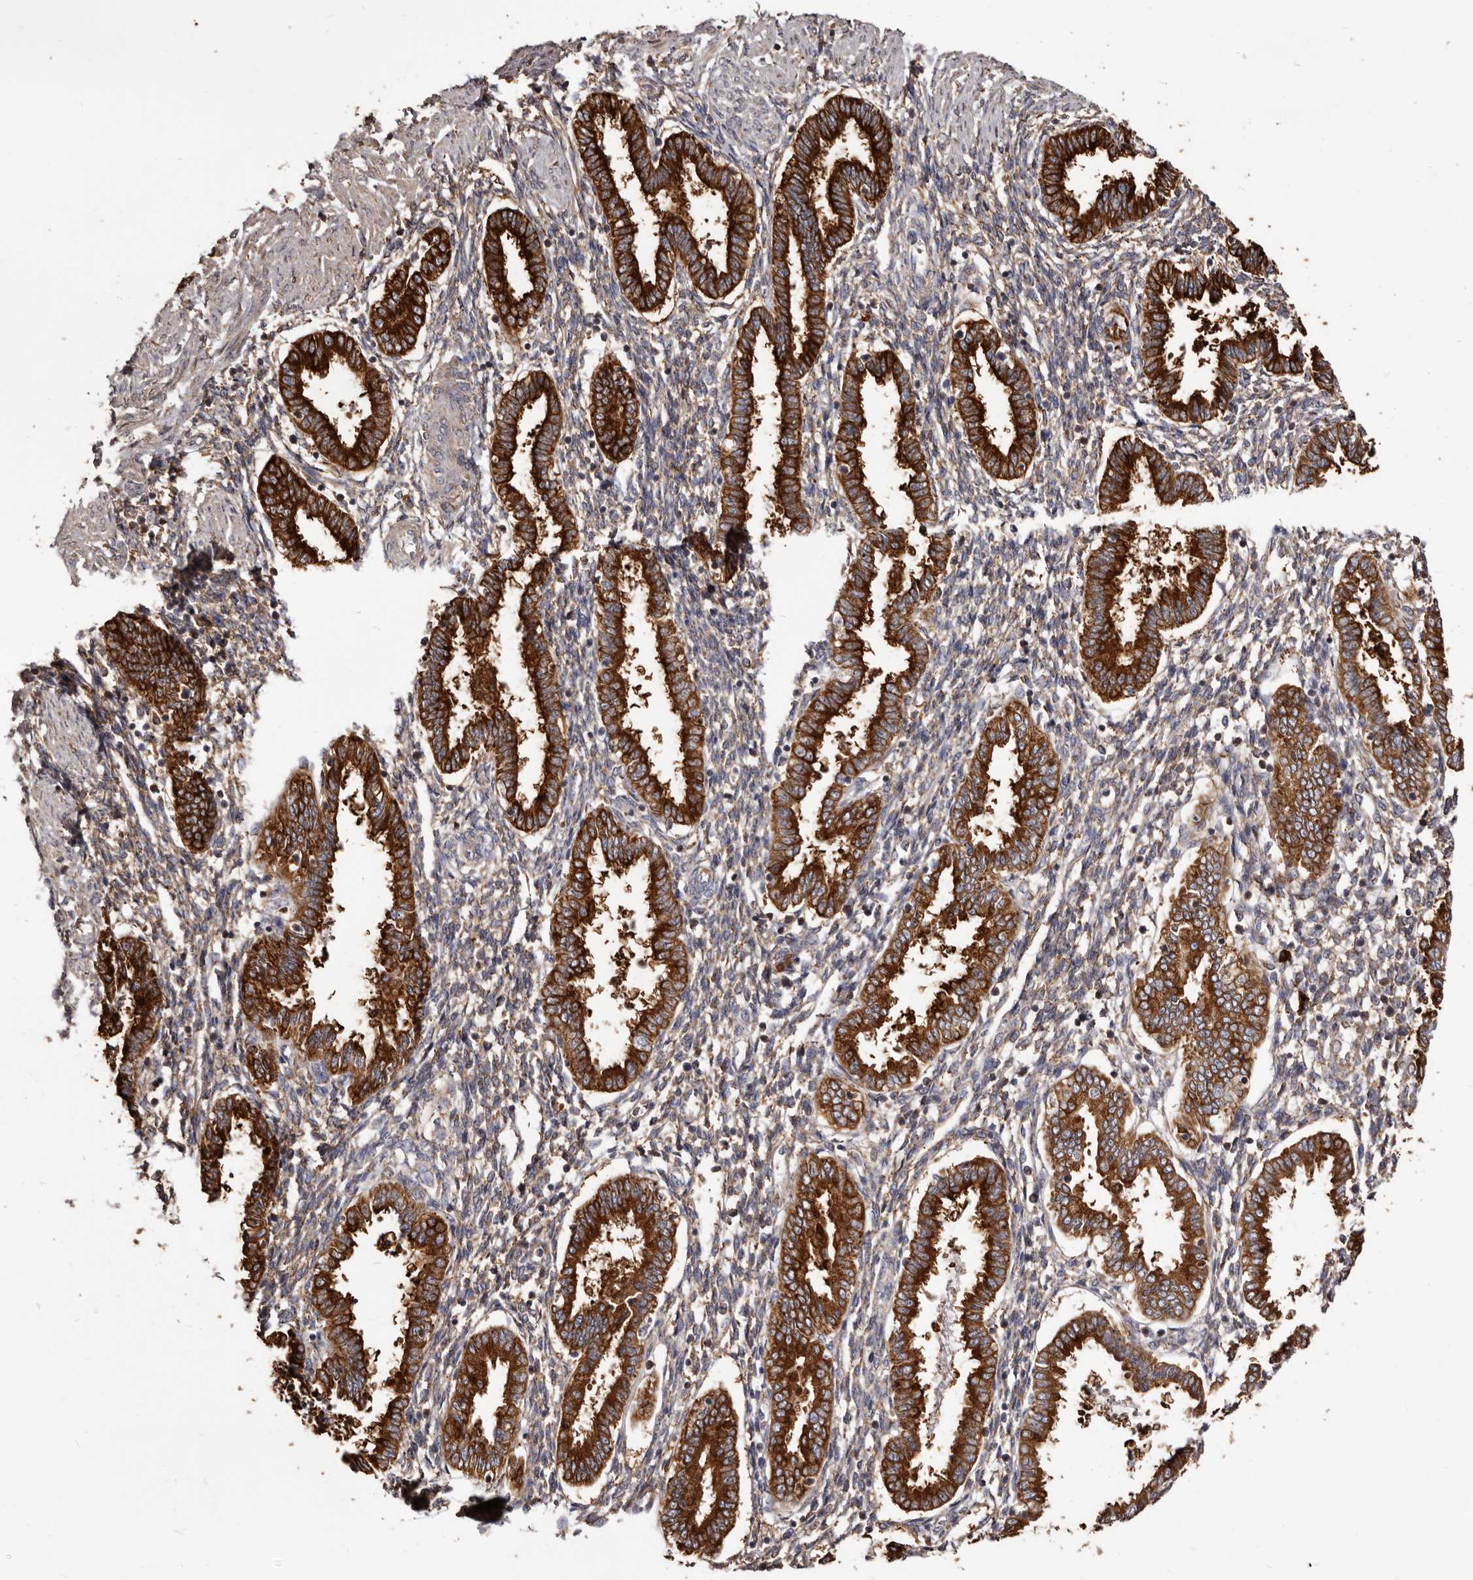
{"staining": {"intensity": "moderate", "quantity": "25%-75%", "location": "cytoplasmic/membranous"}, "tissue": "endometrium", "cell_type": "Cells in endometrial stroma", "image_type": "normal", "snomed": [{"axis": "morphology", "description": "Normal tissue, NOS"}, {"axis": "topography", "description": "Endometrium"}], "caption": "IHC micrograph of unremarkable human endometrium stained for a protein (brown), which demonstrates medium levels of moderate cytoplasmic/membranous staining in about 25%-75% of cells in endometrial stroma.", "gene": "TPD52", "patient": {"sex": "female", "age": 33}}